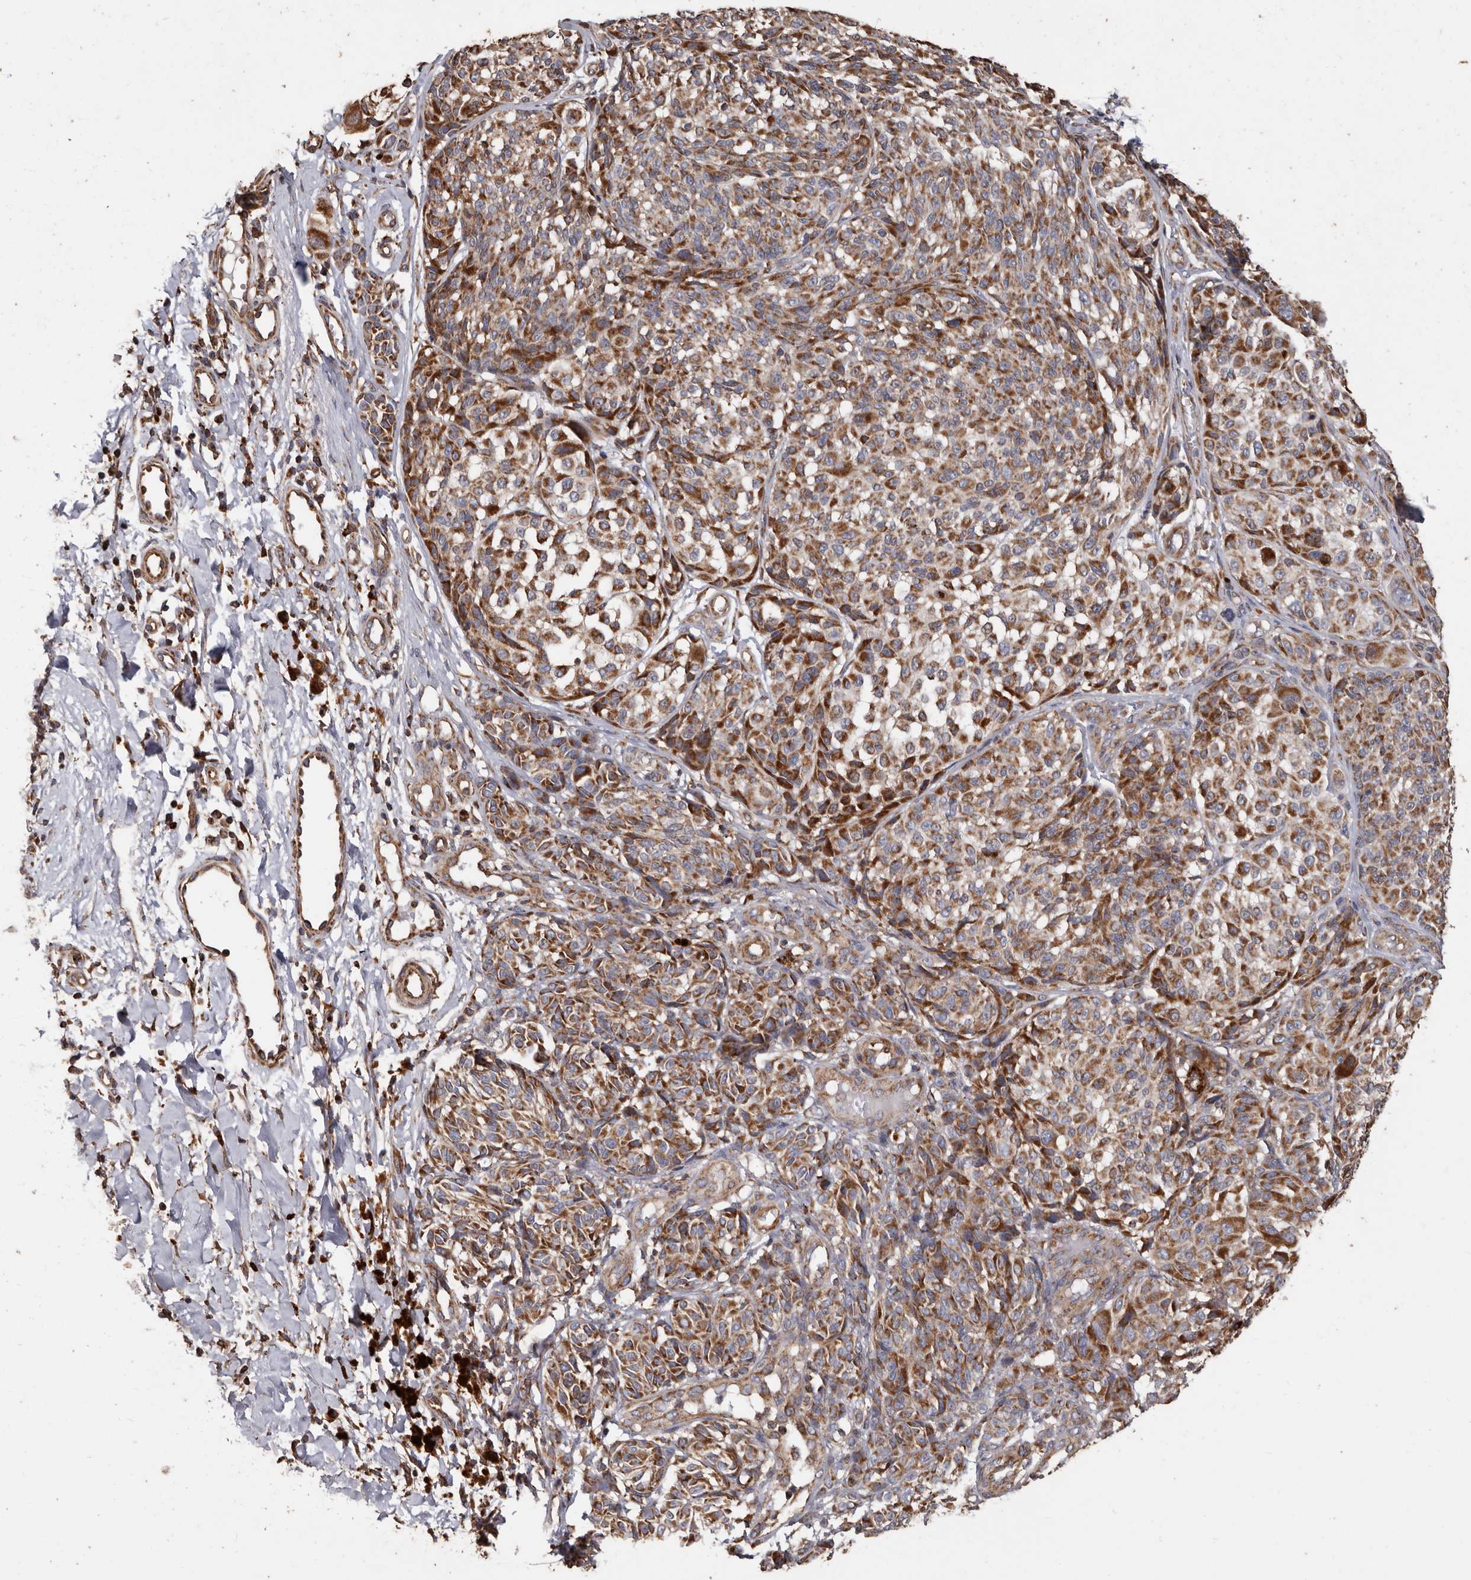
{"staining": {"intensity": "moderate", "quantity": ">75%", "location": "cytoplasmic/membranous"}, "tissue": "melanoma", "cell_type": "Tumor cells", "image_type": "cancer", "snomed": [{"axis": "morphology", "description": "Malignant melanoma, NOS"}, {"axis": "topography", "description": "Skin"}], "caption": "High-magnification brightfield microscopy of malignant melanoma stained with DAB (brown) and counterstained with hematoxylin (blue). tumor cells exhibit moderate cytoplasmic/membranous expression is appreciated in approximately>75% of cells.", "gene": "OSGIN2", "patient": {"sex": "male", "age": 83}}